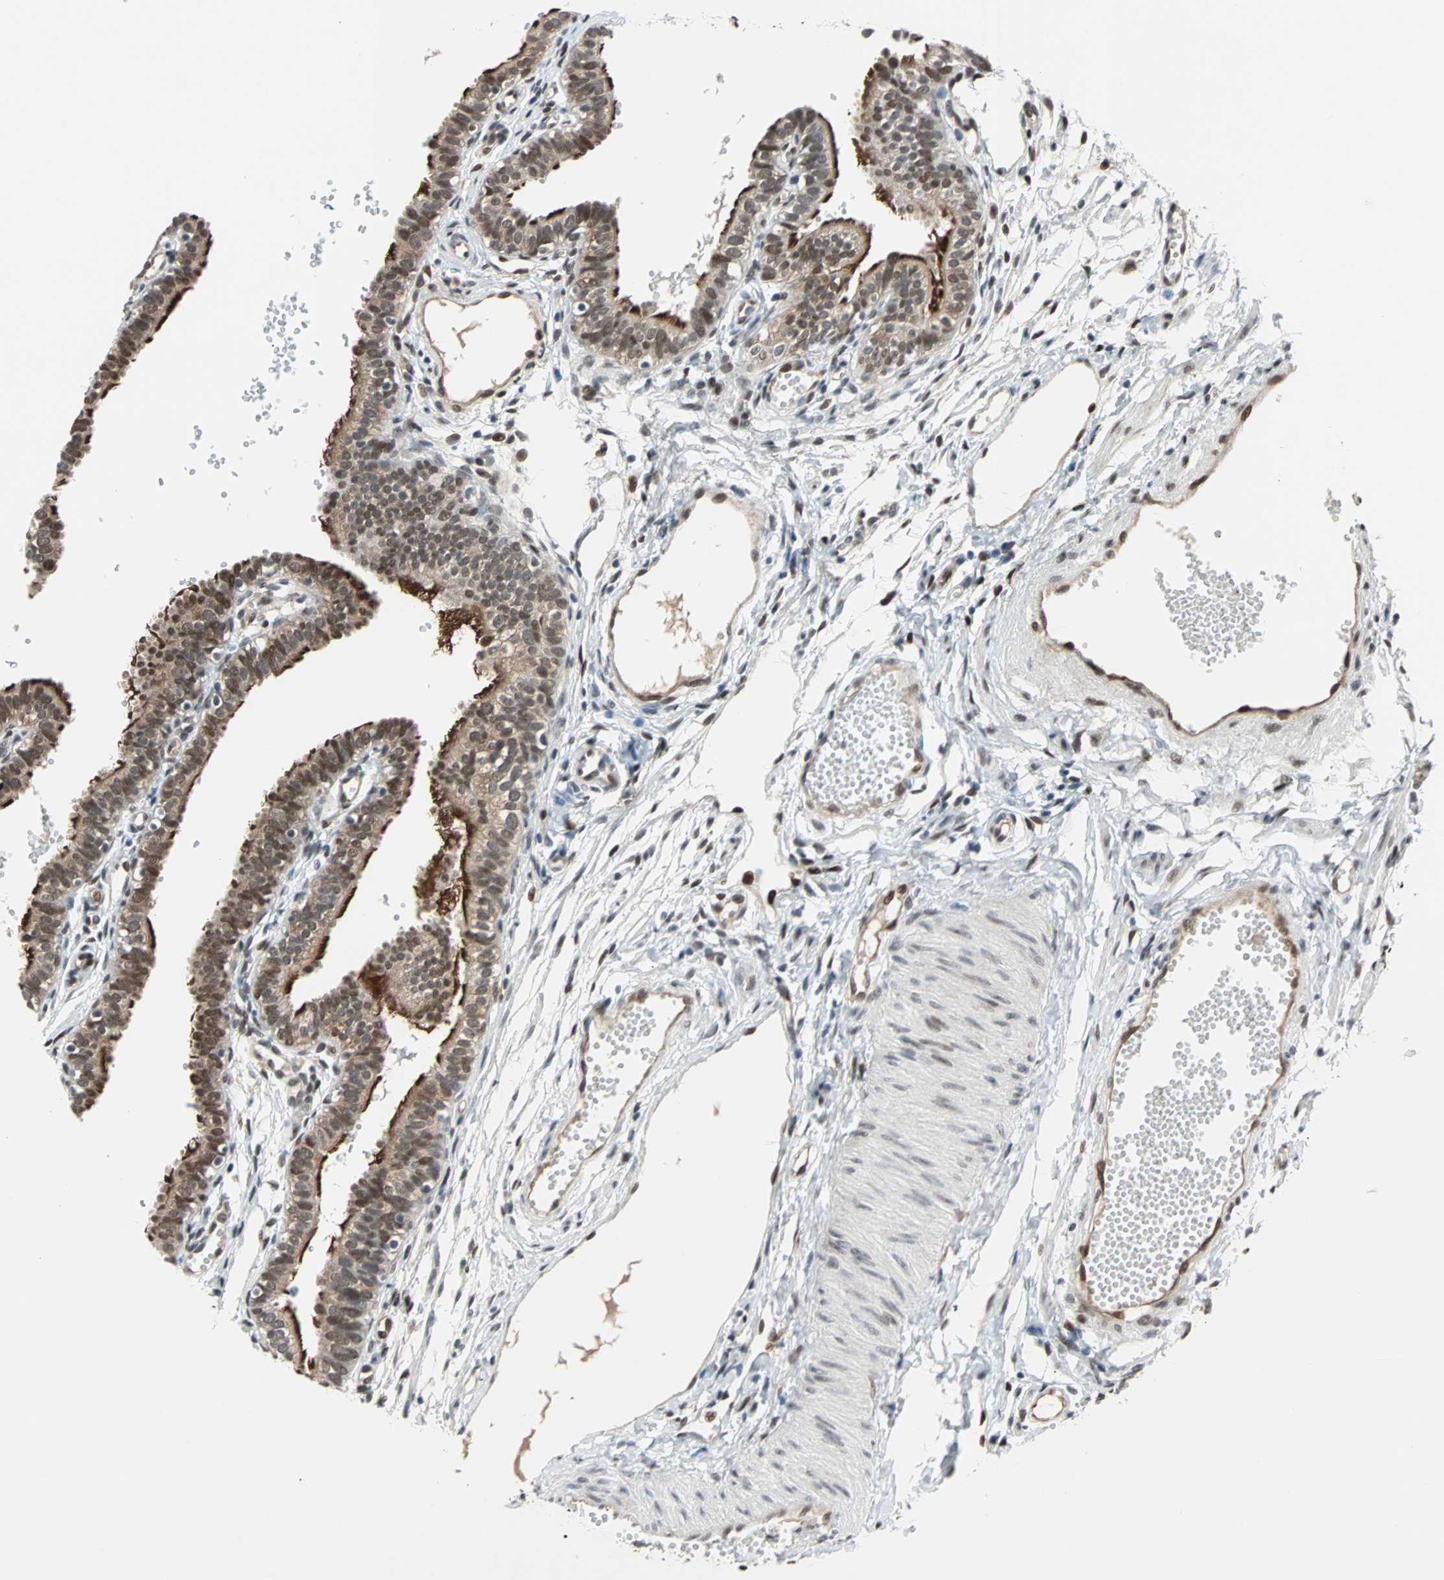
{"staining": {"intensity": "strong", "quantity": ">75%", "location": "cytoplasmic/membranous,nuclear"}, "tissue": "fallopian tube", "cell_type": "Glandular cells", "image_type": "normal", "snomed": [{"axis": "morphology", "description": "Normal tissue, NOS"}, {"axis": "topography", "description": "Fallopian tube"}, {"axis": "topography", "description": "Placenta"}], "caption": "Immunohistochemistry (IHC) image of benign human fallopian tube stained for a protein (brown), which demonstrates high levels of strong cytoplasmic/membranous,nuclear staining in about >75% of glandular cells.", "gene": "WWTR1", "patient": {"sex": "female", "age": 34}}